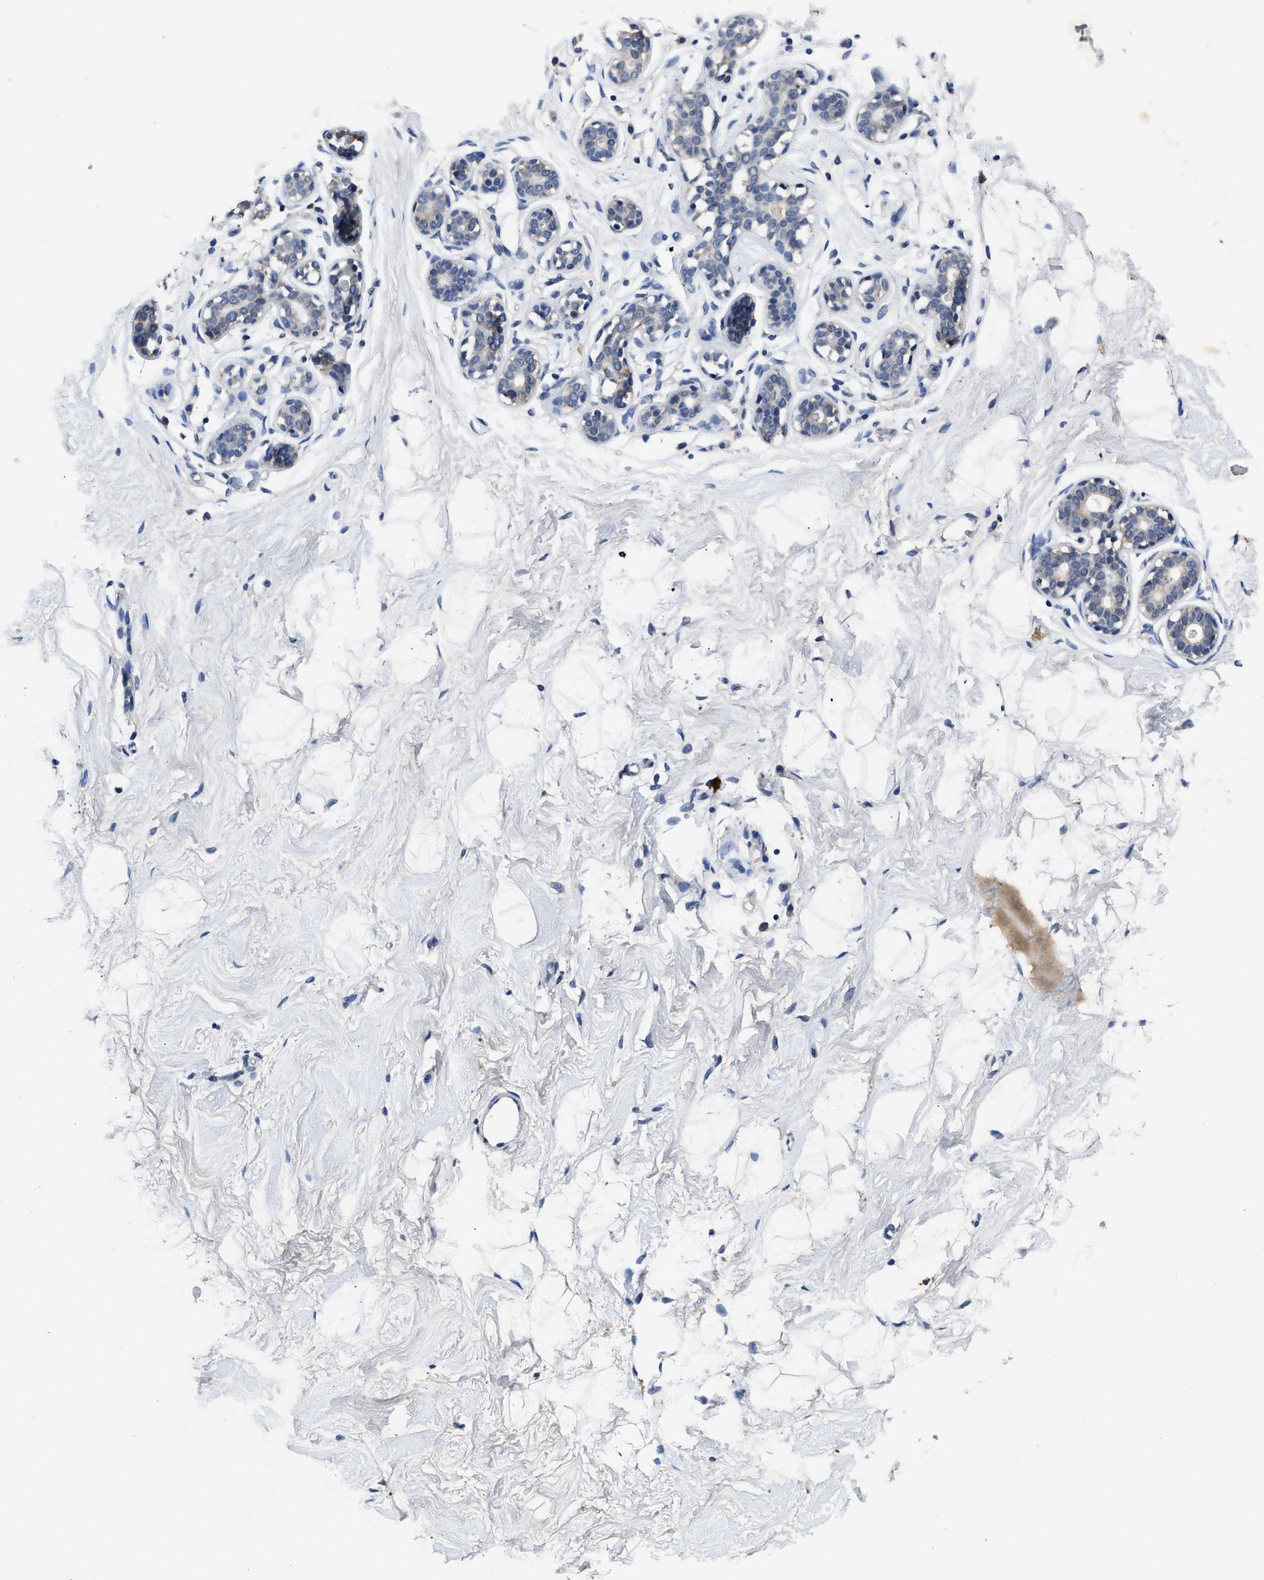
{"staining": {"intensity": "negative", "quantity": "none", "location": "none"}, "tissue": "breast", "cell_type": "Adipocytes", "image_type": "normal", "snomed": [{"axis": "morphology", "description": "Normal tissue, NOS"}, {"axis": "topography", "description": "Breast"}], "caption": "This is an IHC histopathology image of benign breast. There is no positivity in adipocytes.", "gene": "PDAP1", "patient": {"sex": "female", "age": 23}}